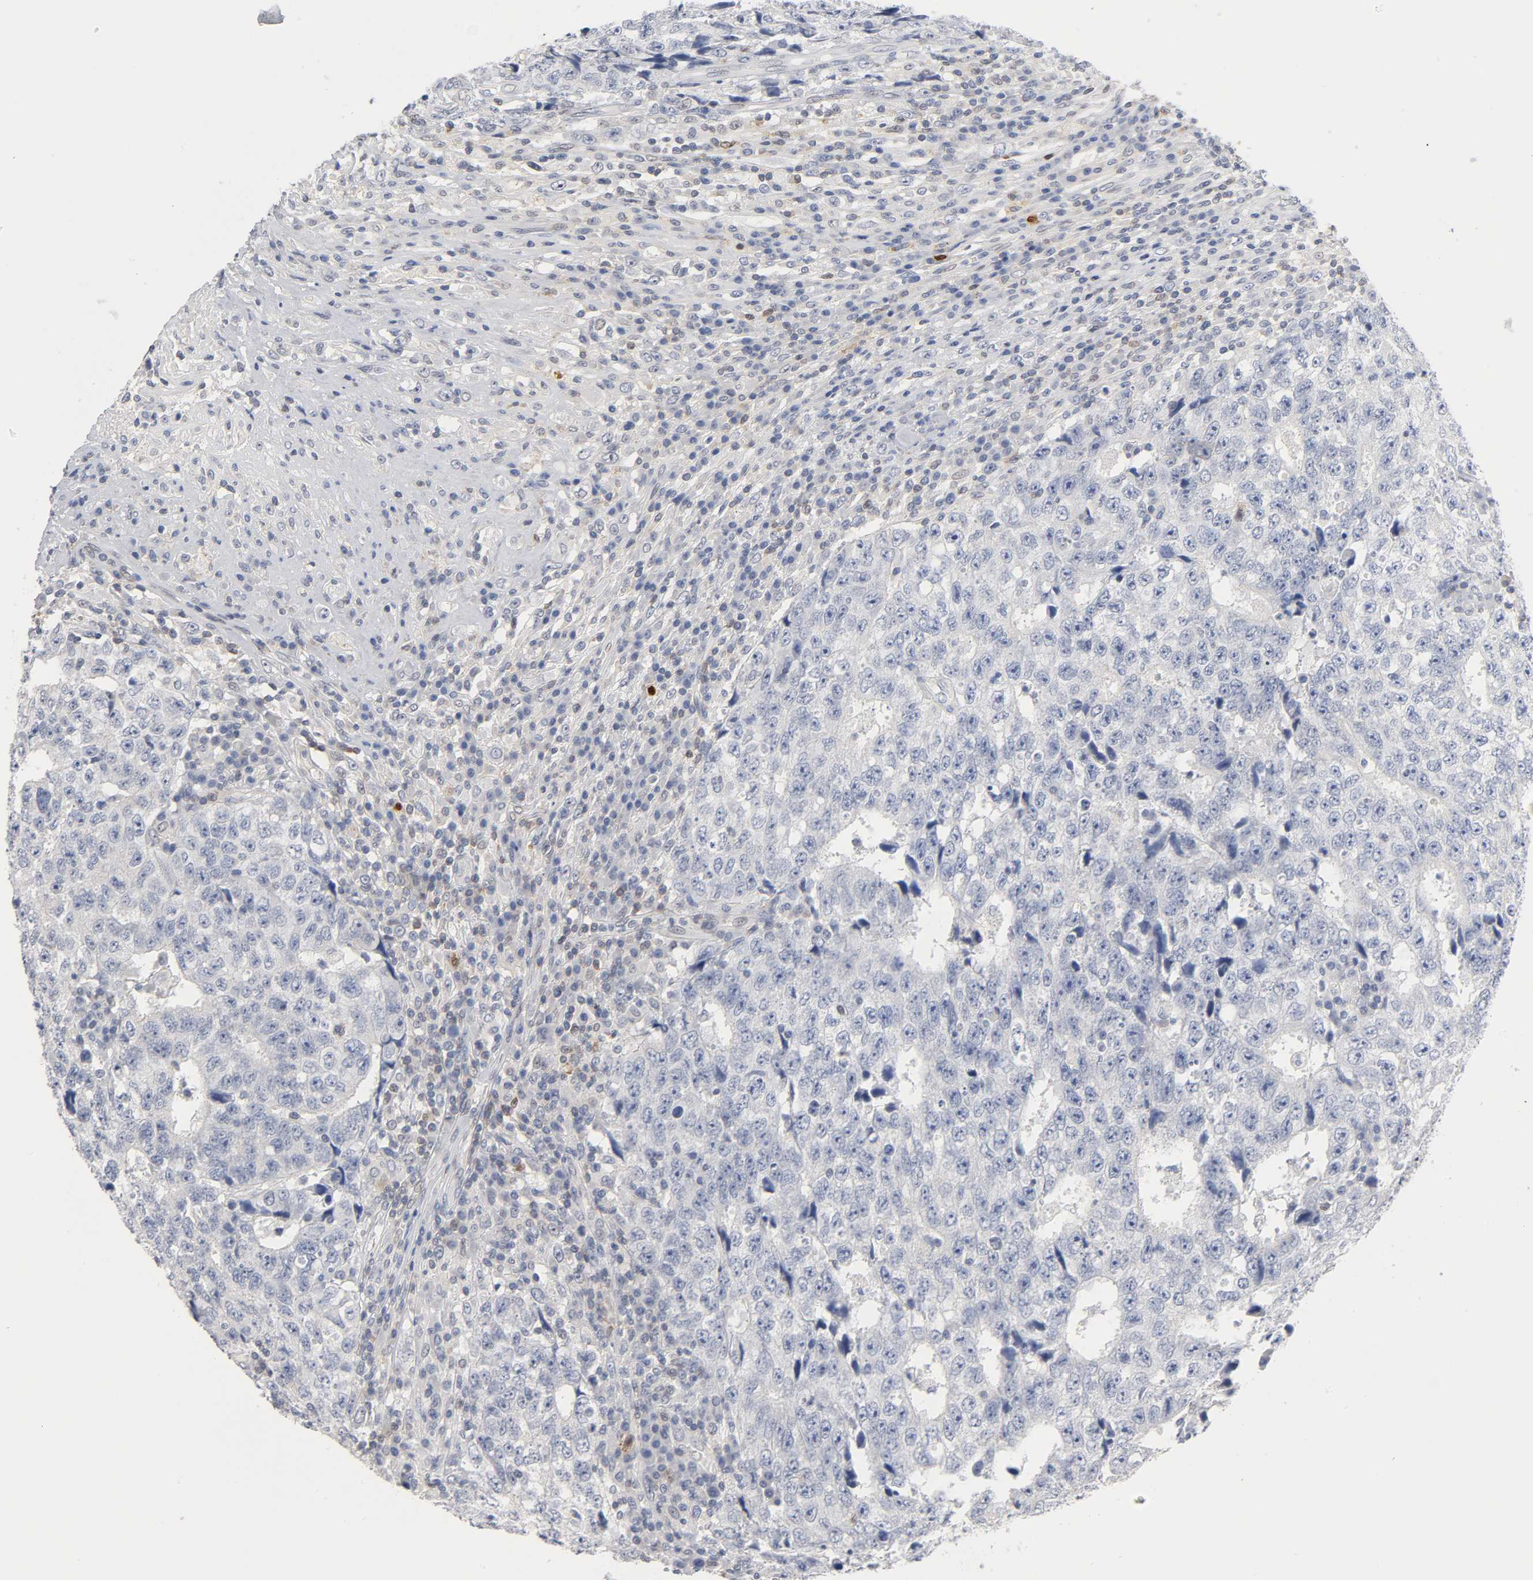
{"staining": {"intensity": "negative", "quantity": "none", "location": "none"}, "tissue": "testis cancer", "cell_type": "Tumor cells", "image_type": "cancer", "snomed": [{"axis": "morphology", "description": "Necrosis, NOS"}, {"axis": "morphology", "description": "Carcinoma, Embryonal, NOS"}, {"axis": "topography", "description": "Testis"}], "caption": "Protein analysis of testis embryonal carcinoma demonstrates no significant expression in tumor cells.", "gene": "NFATC1", "patient": {"sex": "male", "age": 19}}